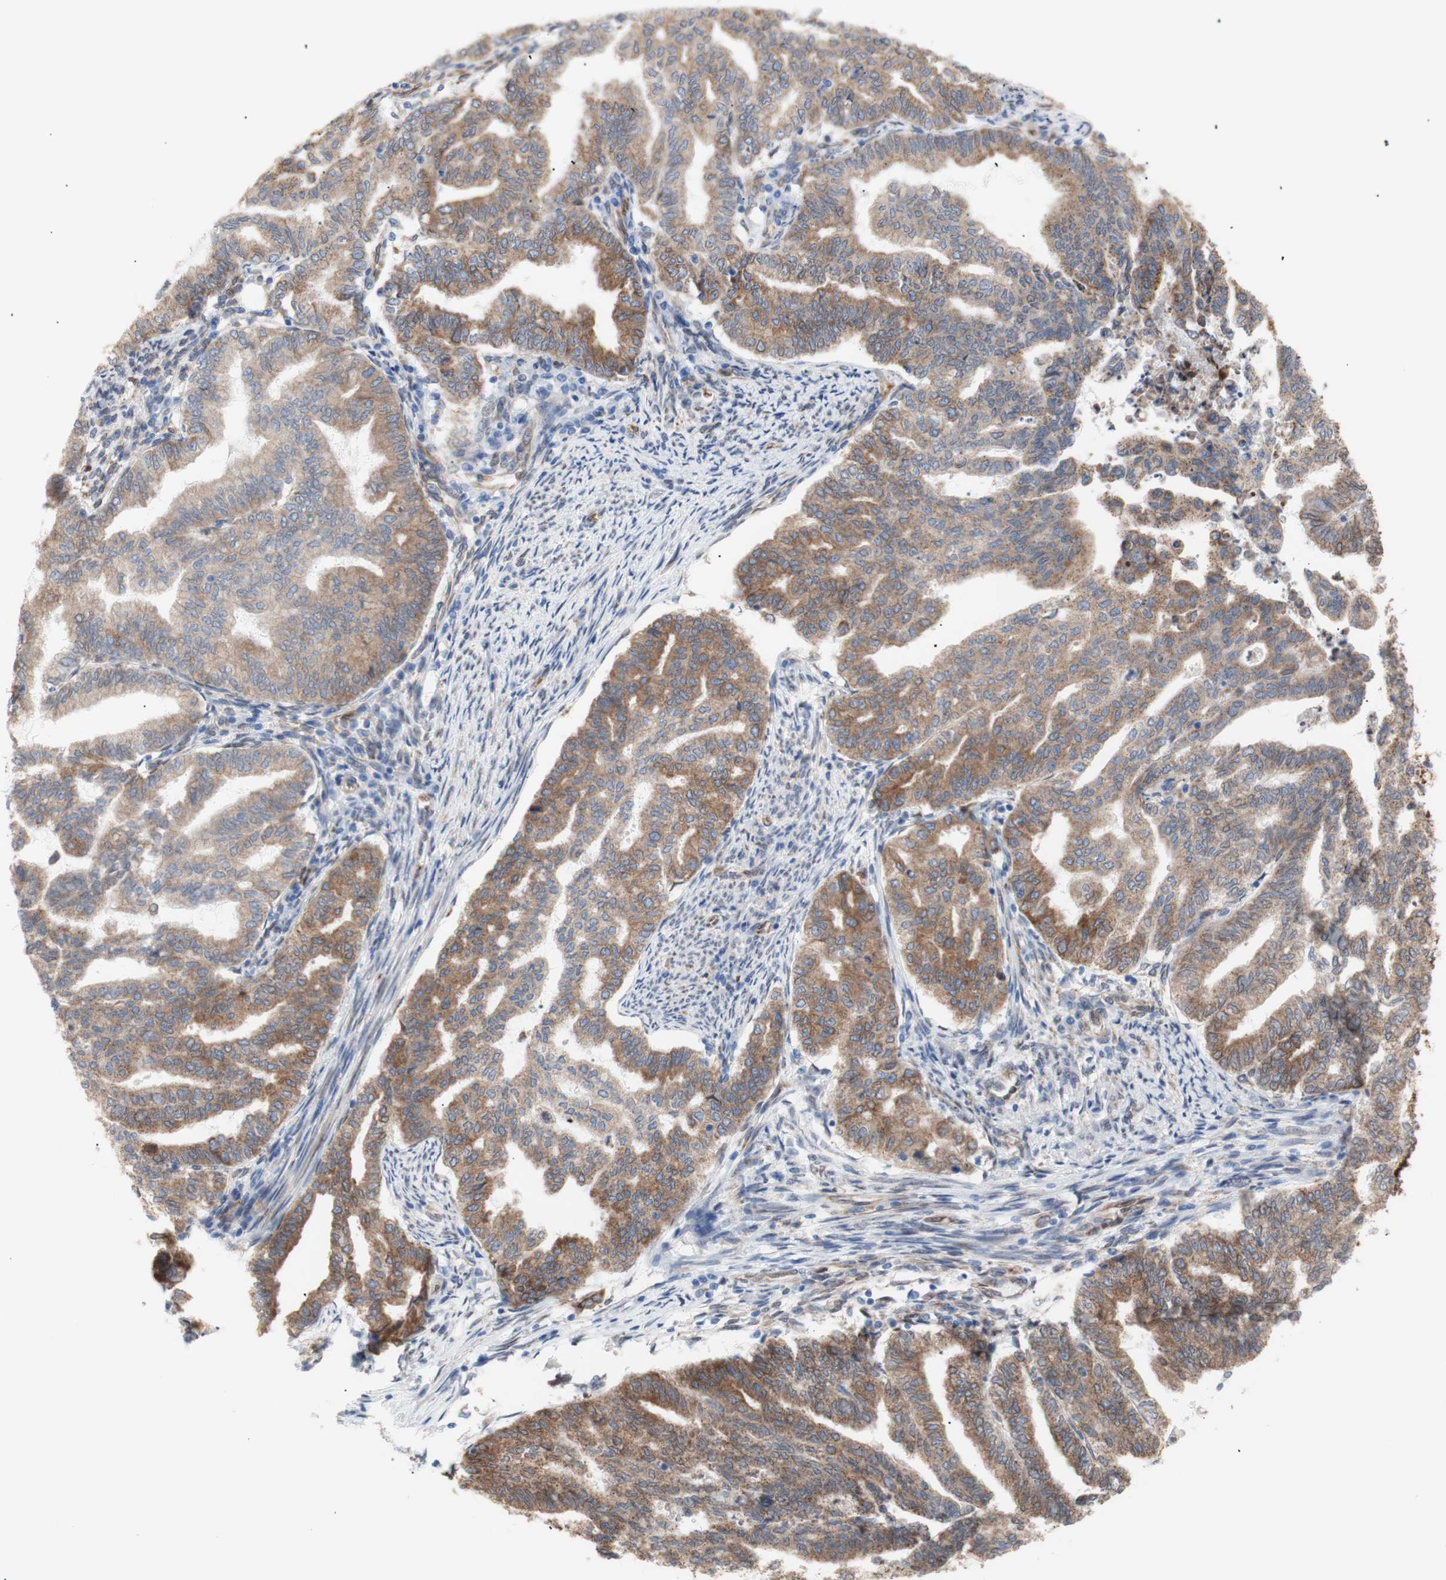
{"staining": {"intensity": "moderate", "quantity": ">75%", "location": "cytoplasmic/membranous"}, "tissue": "endometrial cancer", "cell_type": "Tumor cells", "image_type": "cancer", "snomed": [{"axis": "morphology", "description": "Adenocarcinoma, NOS"}, {"axis": "topography", "description": "Endometrium"}], "caption": "Moderate cytoplasmic/membranous protein expression is appreciated in approximately >75% of tumor cells in endometrial cancer.", "gene": "ERLIN1", "patient": {"sex": "female", "age": 79}}